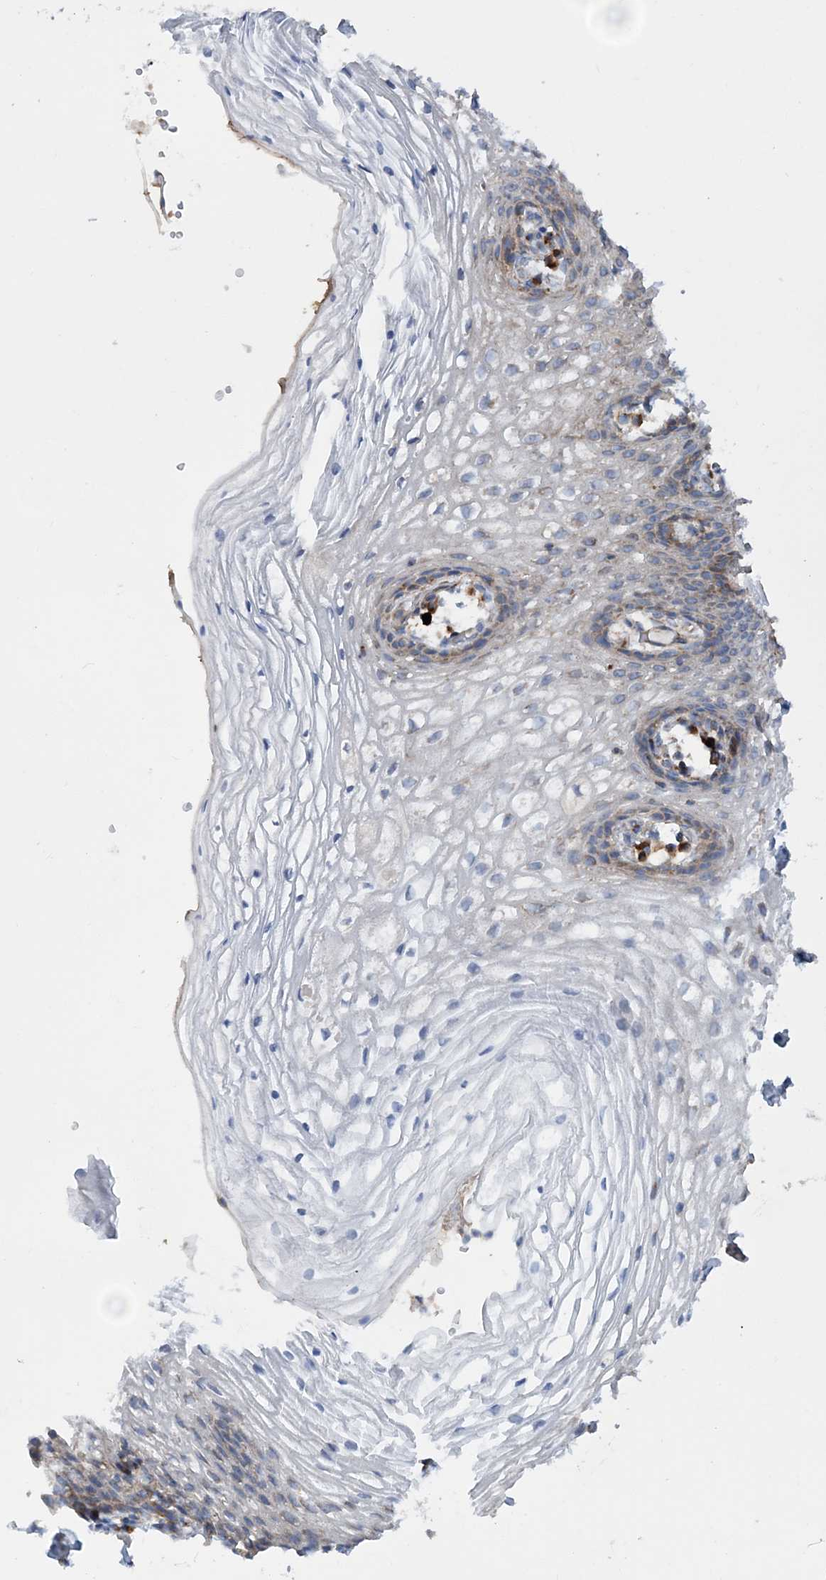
{"staining": {"intensity": "weak", "quantity": "<25%", "location": "cytoplasmic/membranous"}, "tissue": "vagina", "cell_type": "Squamous epithelial cells", "image_type": "normal", "snomed": [{"axis": "morphology", "description": "Normal tissue, NOS"}, {"axis": "topography", "description": "Vagina"}], "caption": "Vagina stained for a protein using immunohistochemistry (IHC) displays no expression squamous epithelial cells.", "gene": "NGLY1", "patient": {"sex": "female", "age": 60}}